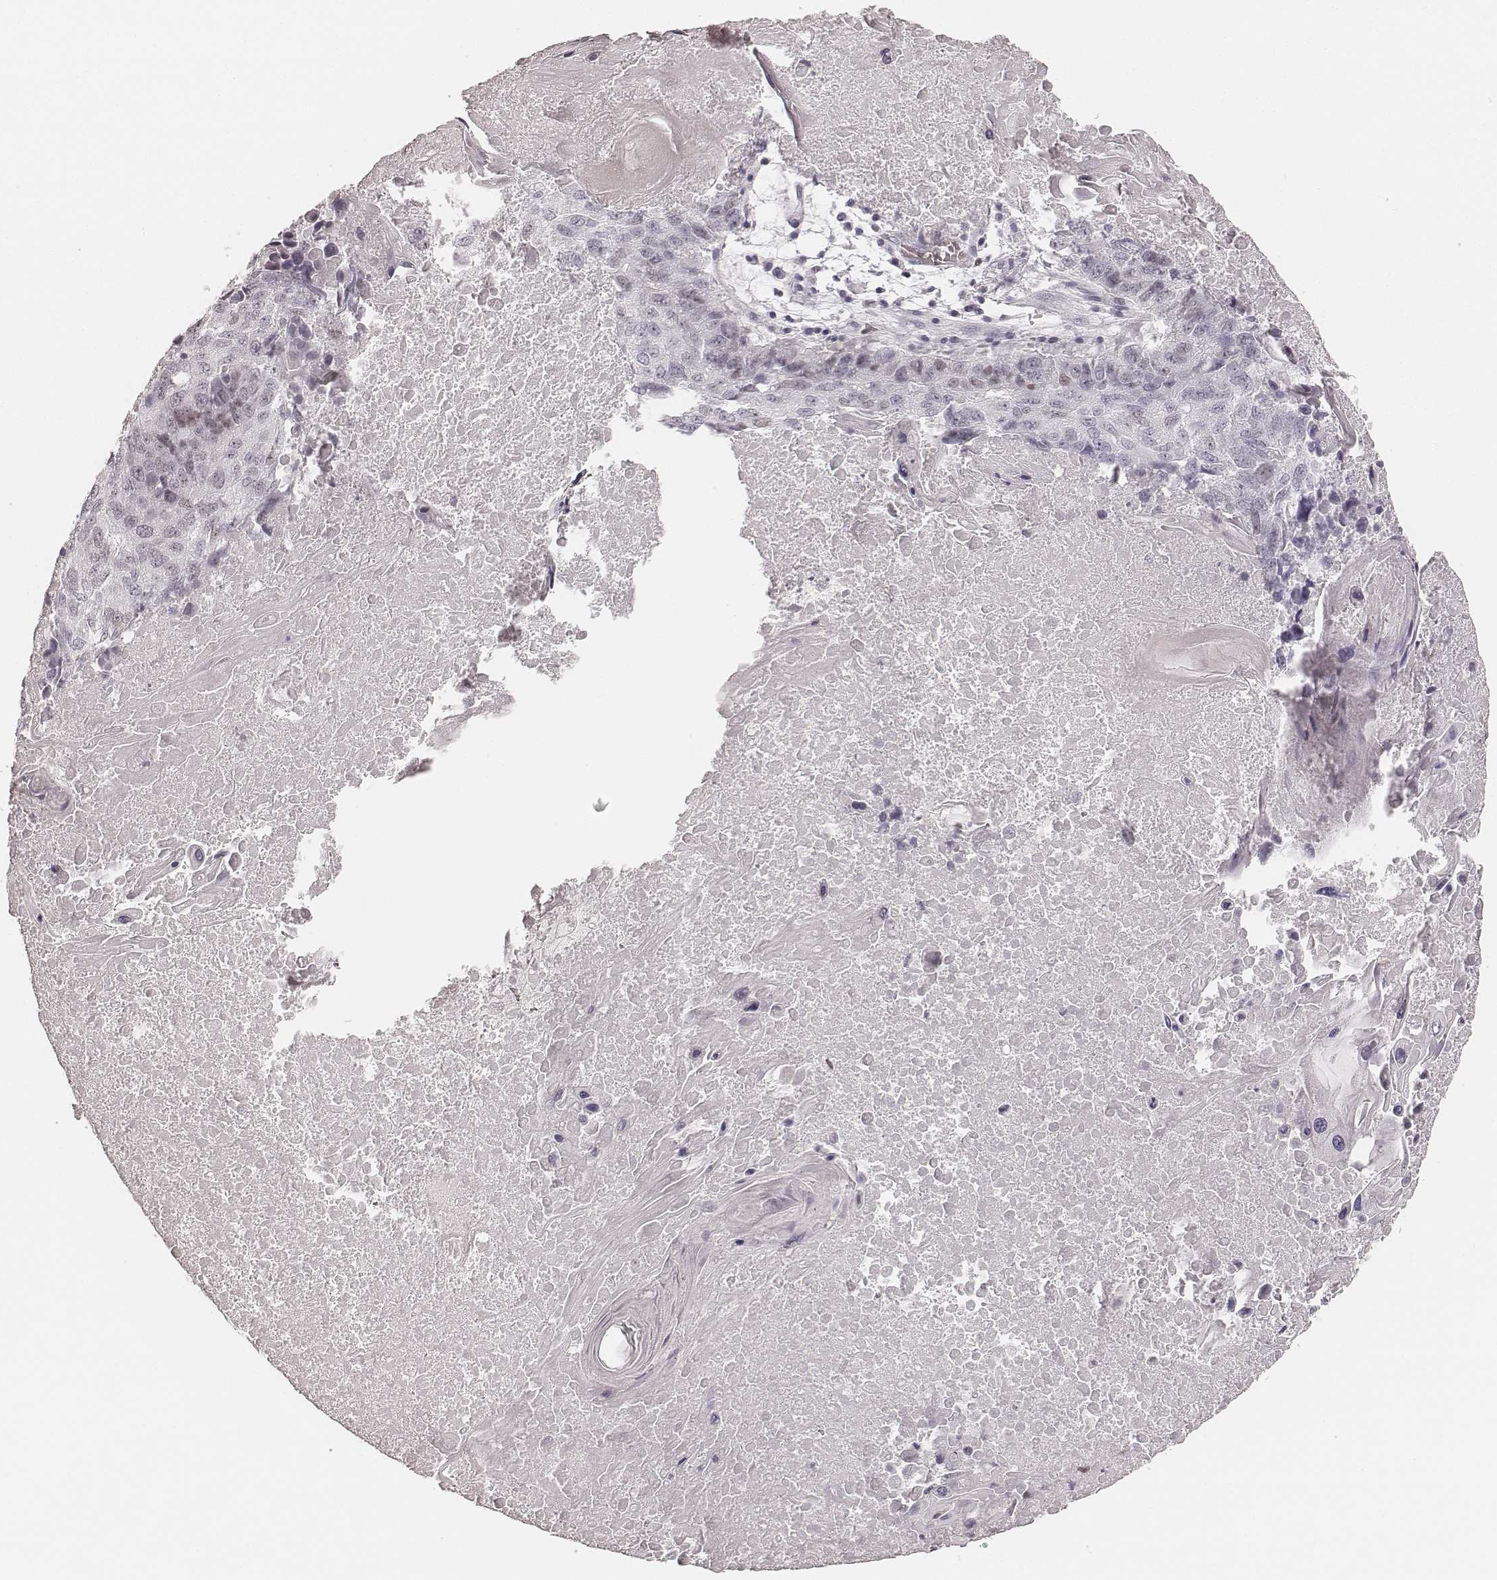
{"staining": {"intensity": "weak", "quantity": "<25%", "location": "nuclear"}, "tissue": "lung cancer", "cell_type": "Tumor cells", "image_type": "cancer", "snomed": [{"axis": "morphology", "description": "Squamous cell carcinoma, NOS"}, {"axis": "topography", "description": "Lung"}], "caption": "Immunohistochemistry histopathology image of human squamous cell carcinoma (lung) stained for a protein (brown), which reveals no positivity in tumor cells. Nuclei are stained in blue.", "gene": "TEX37", "patient": {"sex": "male", "age": 73}}